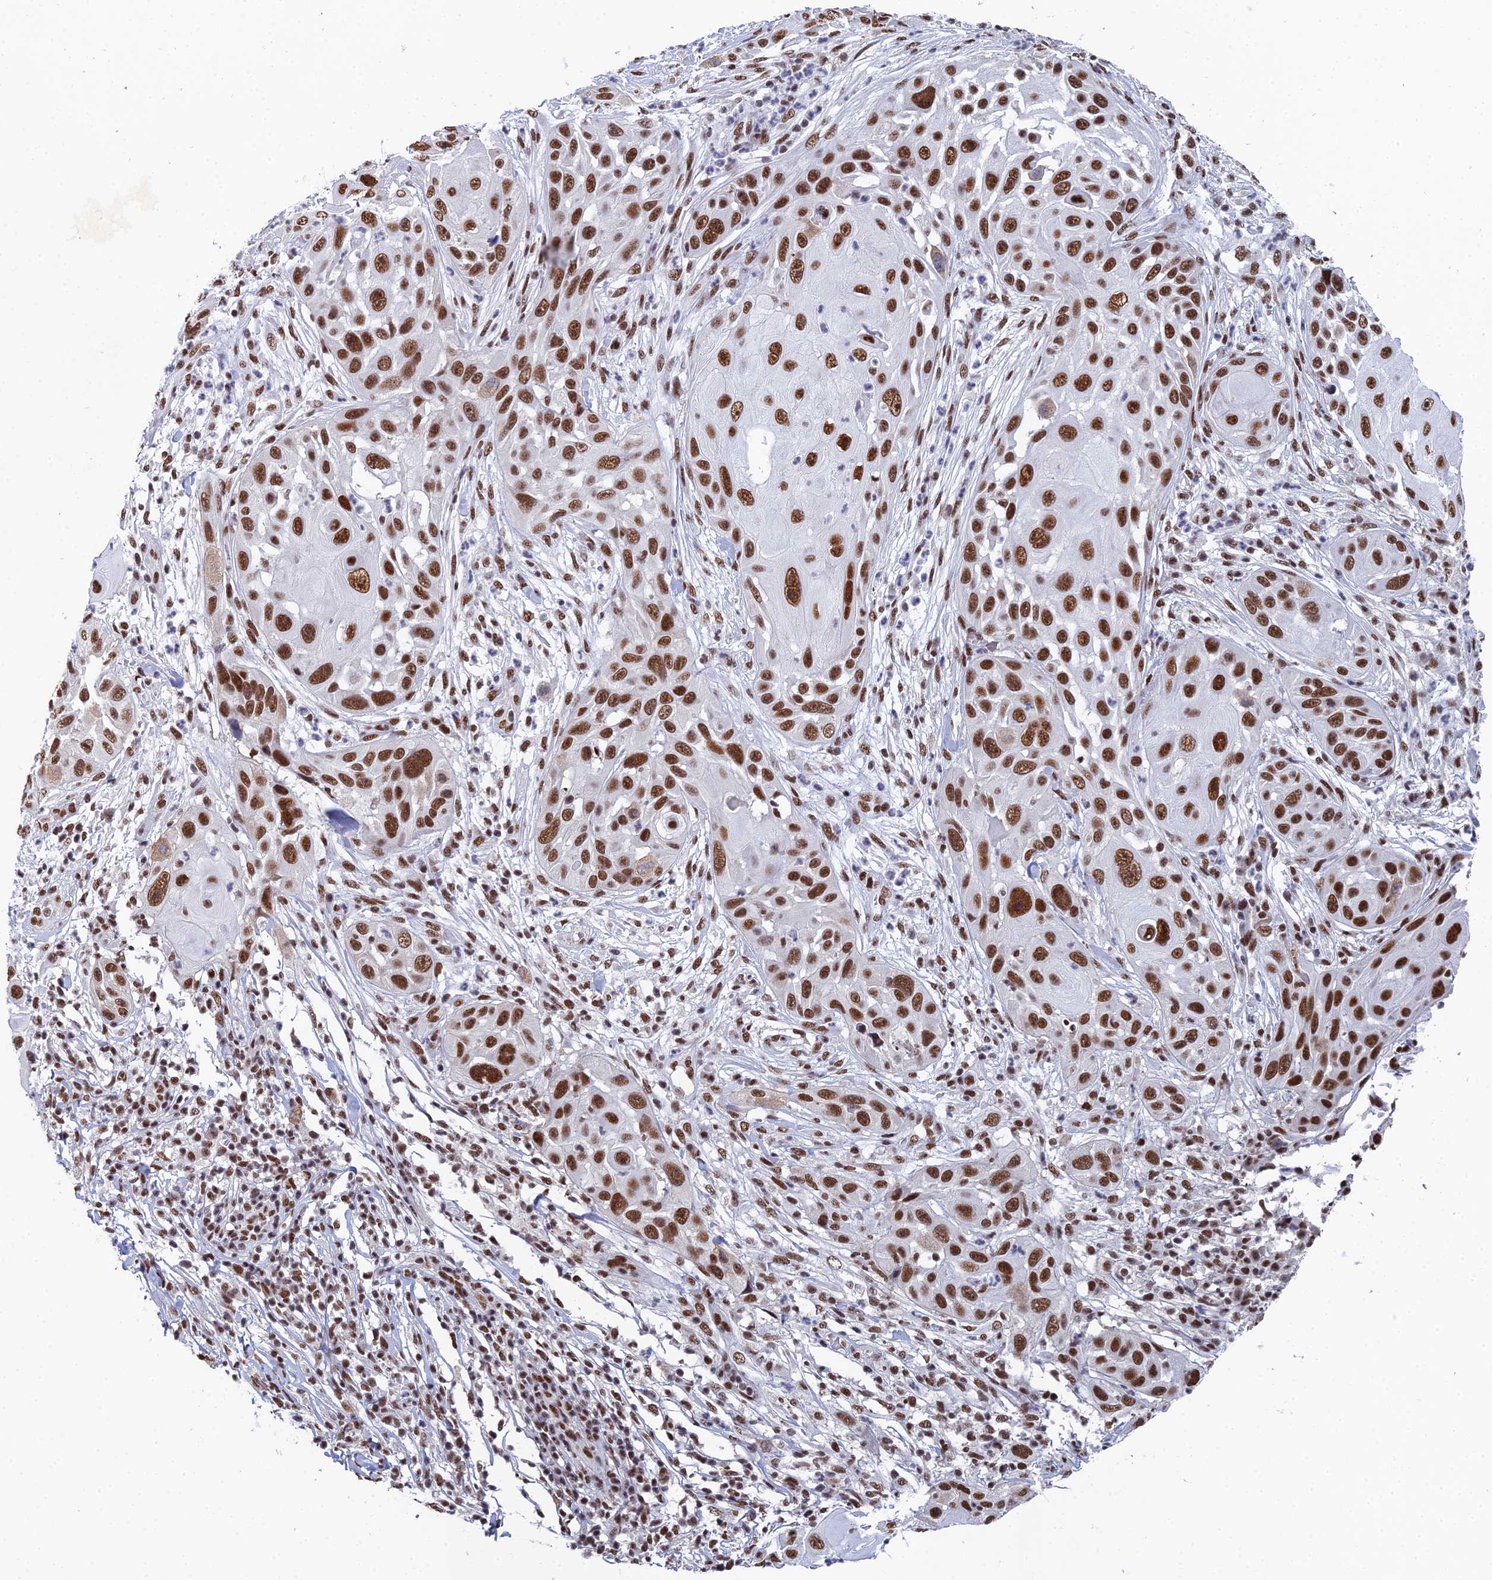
{"staining": {"intensity": "strong", "quantity": ">75%", "location": "nuclear"}, "tissue": "skin cancer", "cell_type": "Tumor cells", "image_type": "cancer", "snomed": [{"axis": "morphology", "description": "Squamous cell carcinoma, NOS"}, {"axis": "topography", "description": "Skin"}], "caption": "An immunohistochemistry (IHC) histopathology image of neoplastic tissue is shown. Protein staining in brown shows strong nuclear positivity in skin cancer (squamous cell carcinoma) within tumor cells. (Stains: DAB in brown, nuclei in blue, Microscopy: brightfield microscopy at high magnification).", "gene": "SF3B3", "patient": {"sex": "female", "age": 44}}